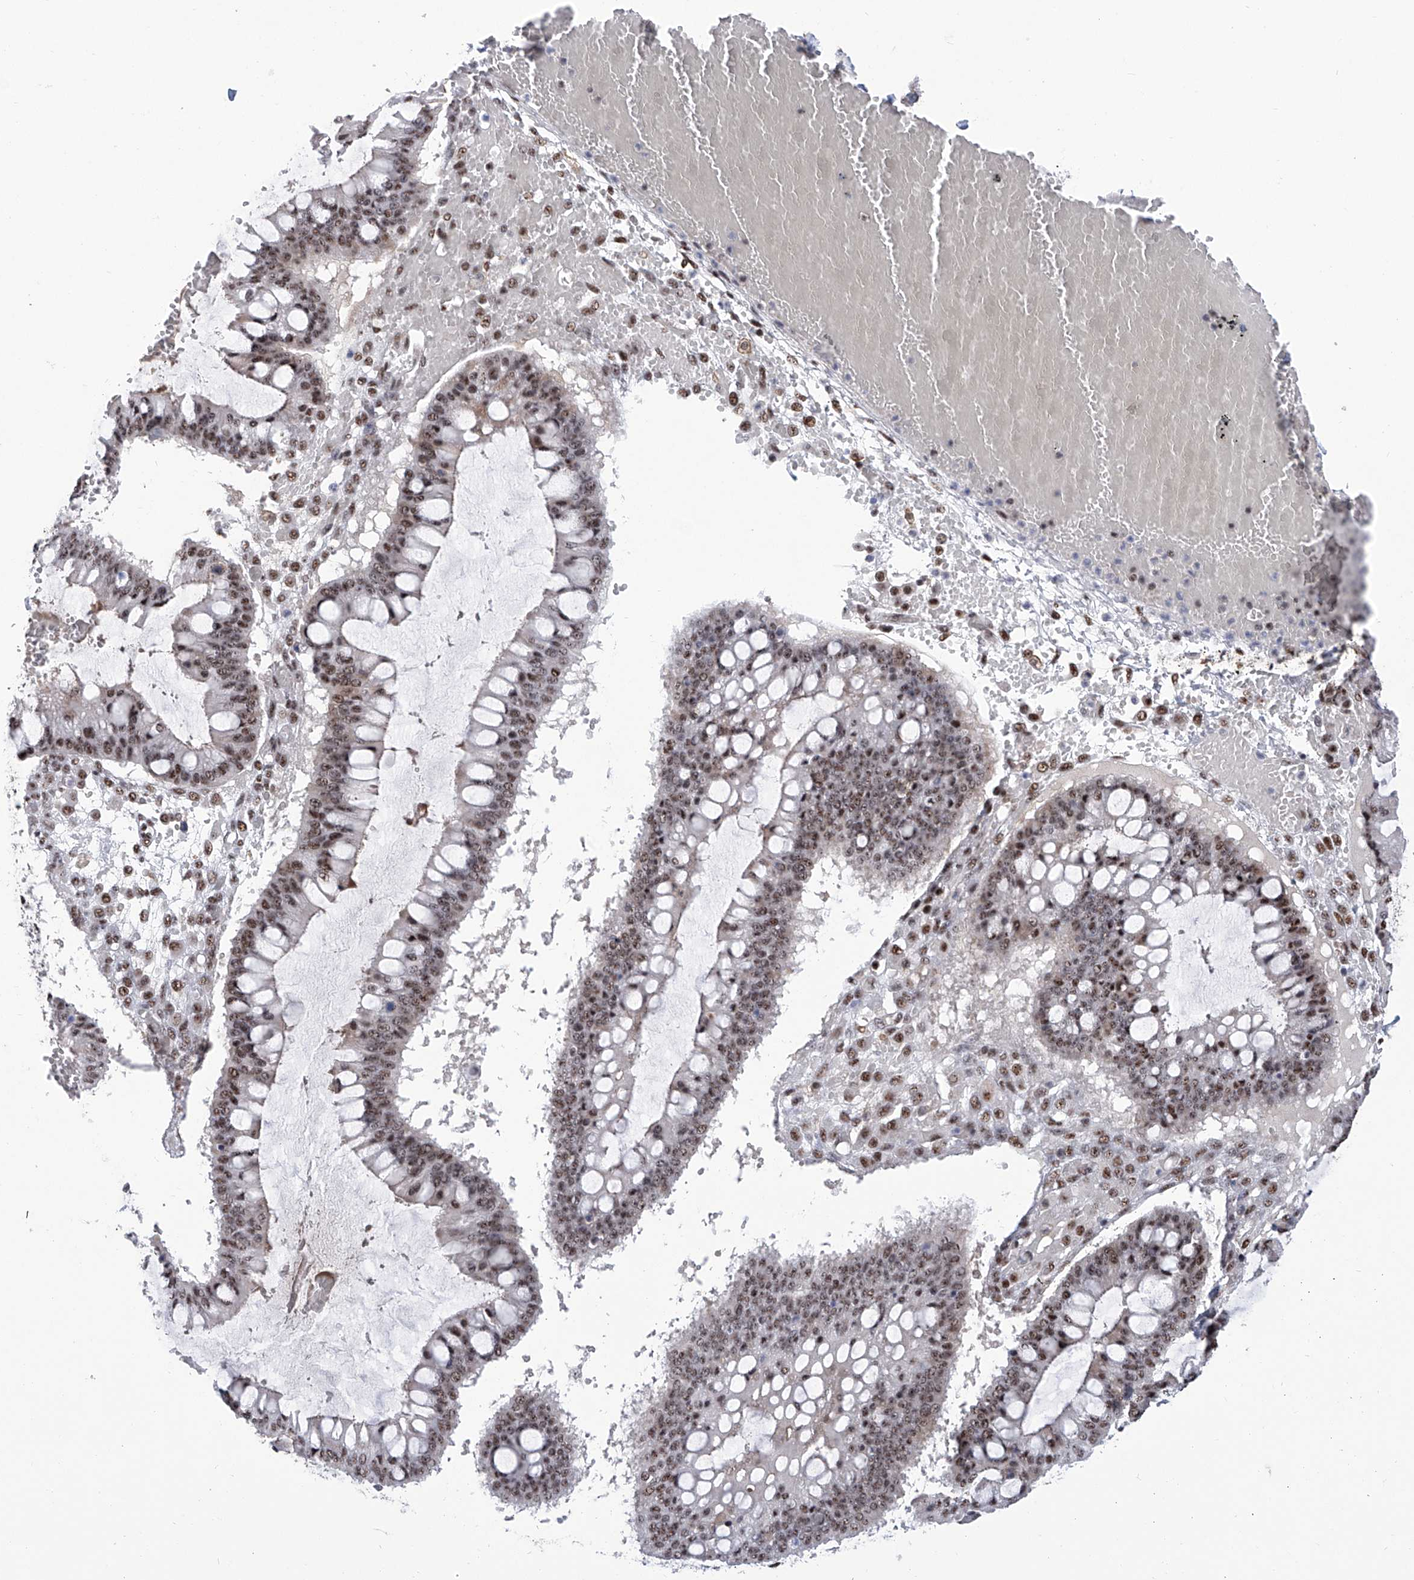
{"staining": {"intensity": "moderate", "quantity": "25%-75%", "location": "nuclear"}, "tissue": "ovarian cancer", "cell_type": "Tumor cells", "image_type": "cancer", "snomed": [{"axis": "morphology", "description": "Cystadenocarcinoma, mucinous, NOS"}, {"axis": "topography", "description": "Ovary"}], "caption": "High-magnification brightfield microscopy of ovarian mucinous cystadenocarcinoma stained with DAB (brown) and counterstained with hematoxylin (blue). tumor cells exhibit moderate nuclear expression is seen in about25%-75% of cells.", "gene": "FBXL4", "patient": {"sex": "female", "age": 73}}